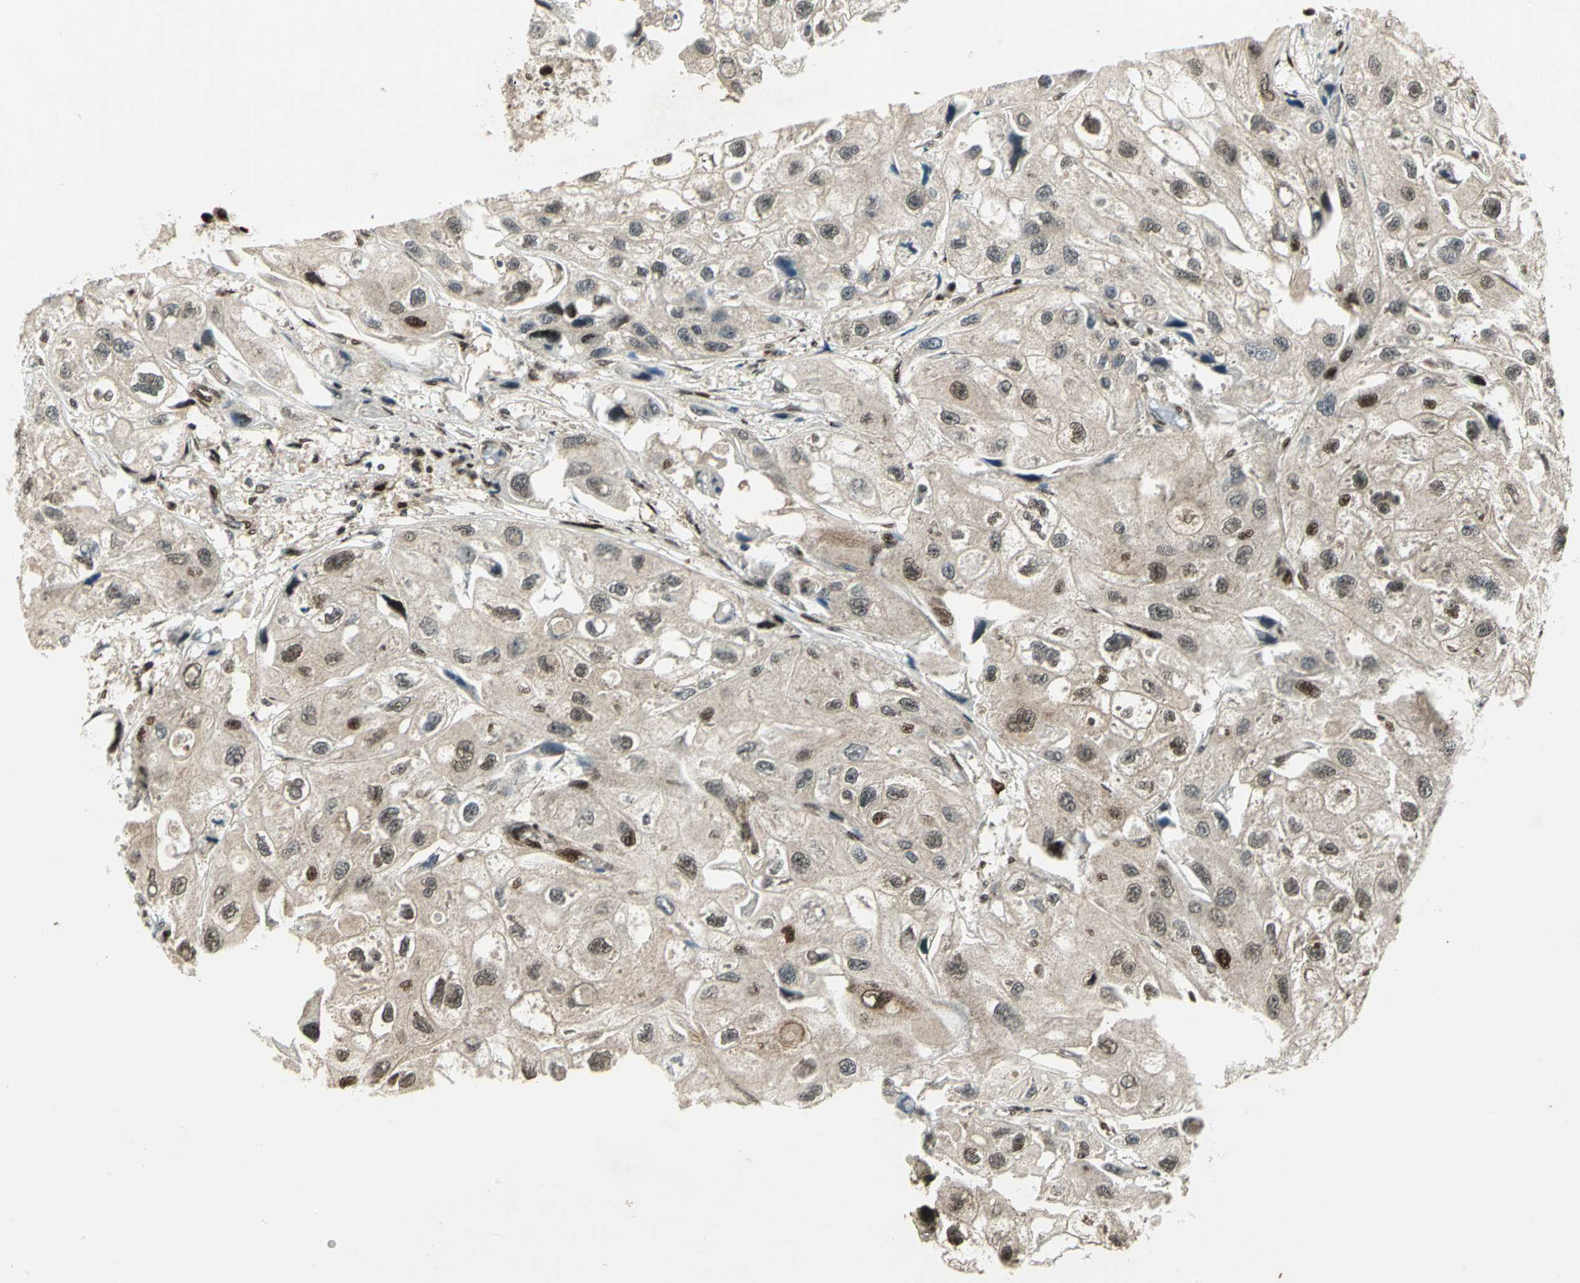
{"staining": {"intensity": "moderate", "quantity": ">75%", "location": "cytoplasmic/membranous,nuclear"}, "tissue": "urothelial cancer", "cell_type": "Tumor cells", "image_type": "cancer", "snomed": [{"axis": "morphology", "description": "Urothelial carcinoma, High grade"}, {"axis": "topography", "description": "Urinary bladder"}], "caption": "A medium amount of moderate cytoplasmic/membranous and nuclear staining is seen in about >75% of tumor cells in urothelial cancer tissue.", "gene": "COPS5", "patient": {"sex": "female", "age": 64}}